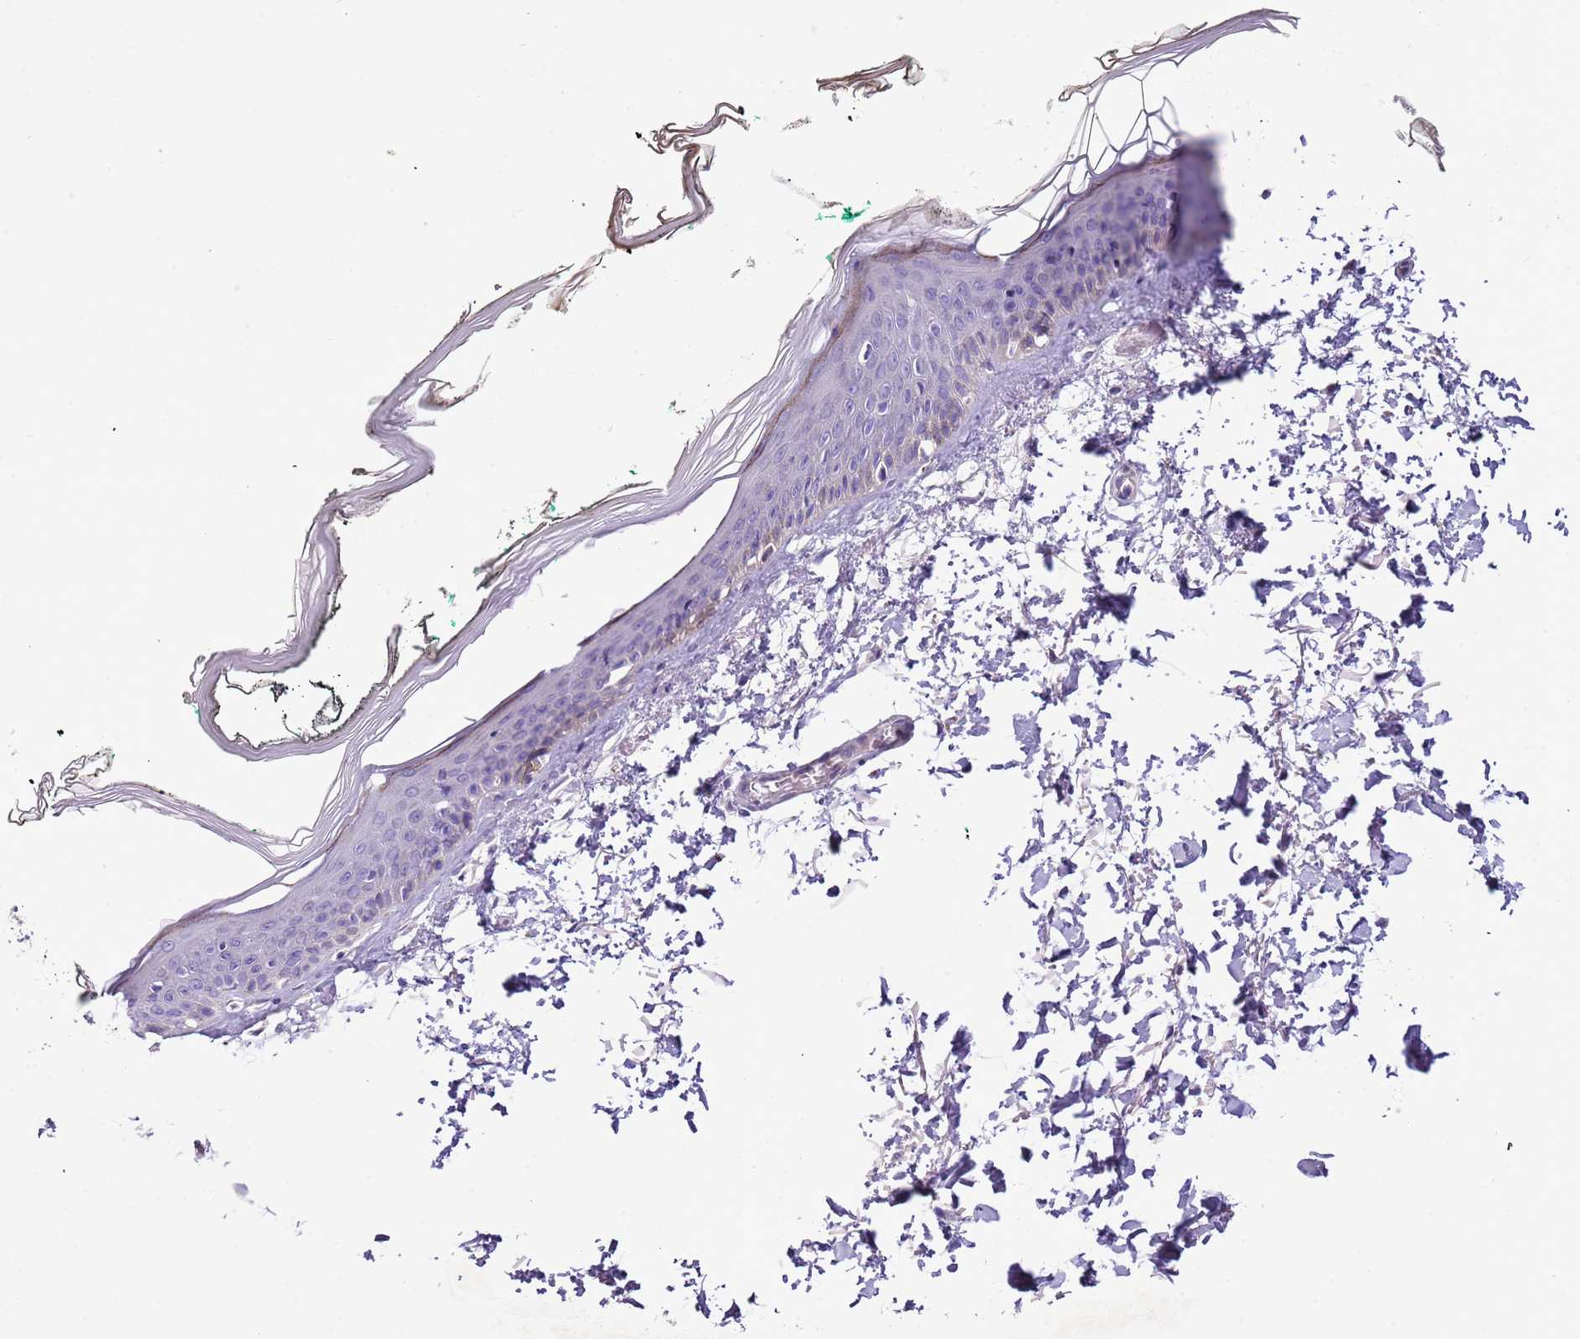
{"staining": {"intensity": "negative", "quantity": "none", "location": "none"}, "tissue": "skin", "cell_type": "Fibroblasts", "image_type": "normal", "snomed": [{"axis": "morphology", "description": "Normal tissue, NOS"}, {"axis": "topography", "description": "Skin"}], "caption": "DAB (3,3'-diaminobenzidine) immunohistochemical staining of normal human skin reveals no significant expression in fibroblasts.", "gene": "PLEKHH1", "patient": {"sex": "male", "age": 62}}